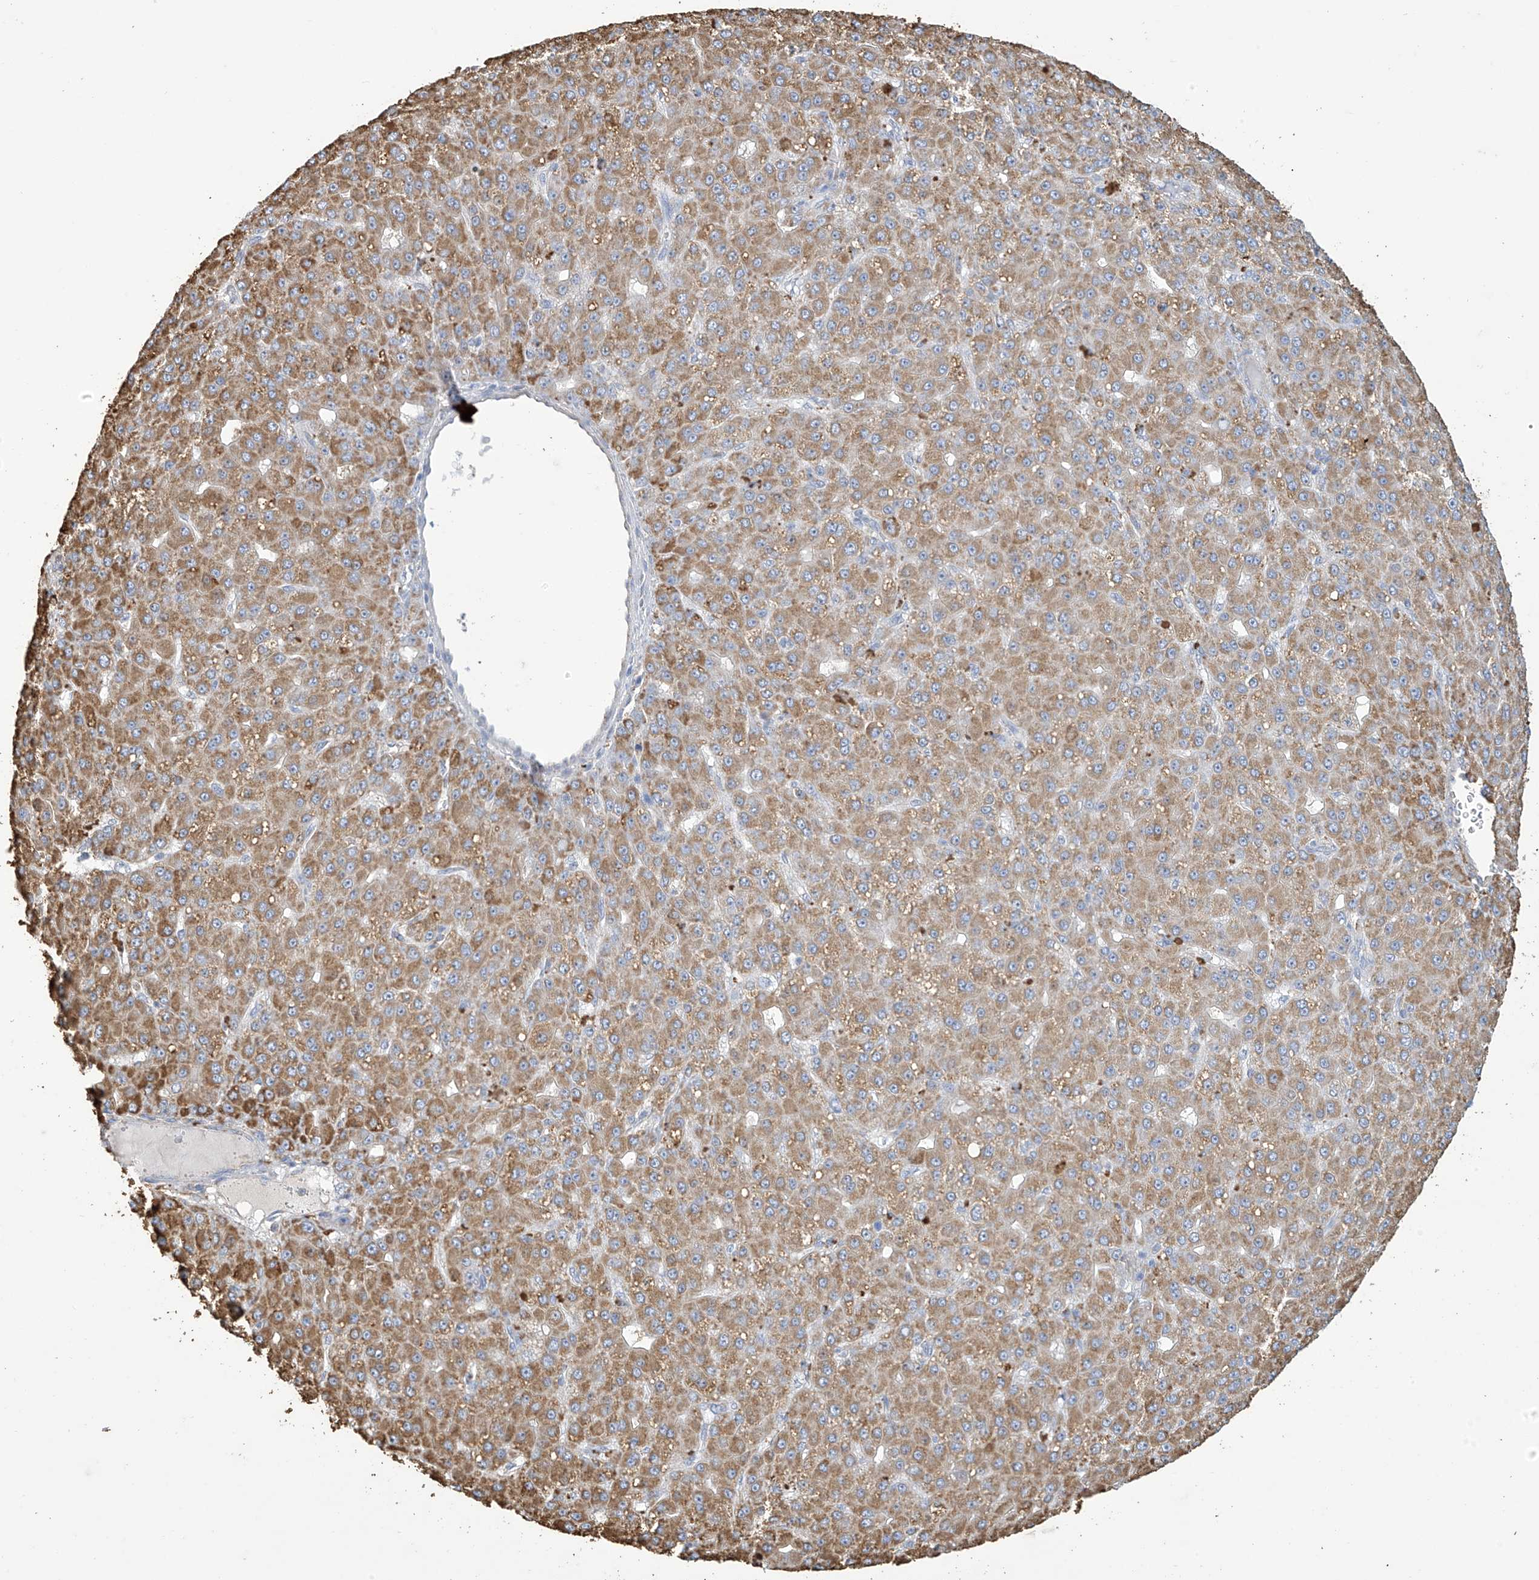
{"staining": {"intensity": "moderate", "quantity": ">75%", "location": "cytoplasmic/membranous"}, "tissue": "liver cancer", "cell_type": "Tumor cells", "image_type": "cancer", "snomed": [{"axis": "morphology", "description": "Carcinoma, Hepatocellular, NOS"}, {"axis": "topography", "description": "Liver"}], "caption": "Moderate cytoplasmic/membranous positivity is identified in approximately >75% of tumor cells in liver hepatocellular carcinoma.", "gene": "OGT", "patient": {"sex": "male", "age": 67}}